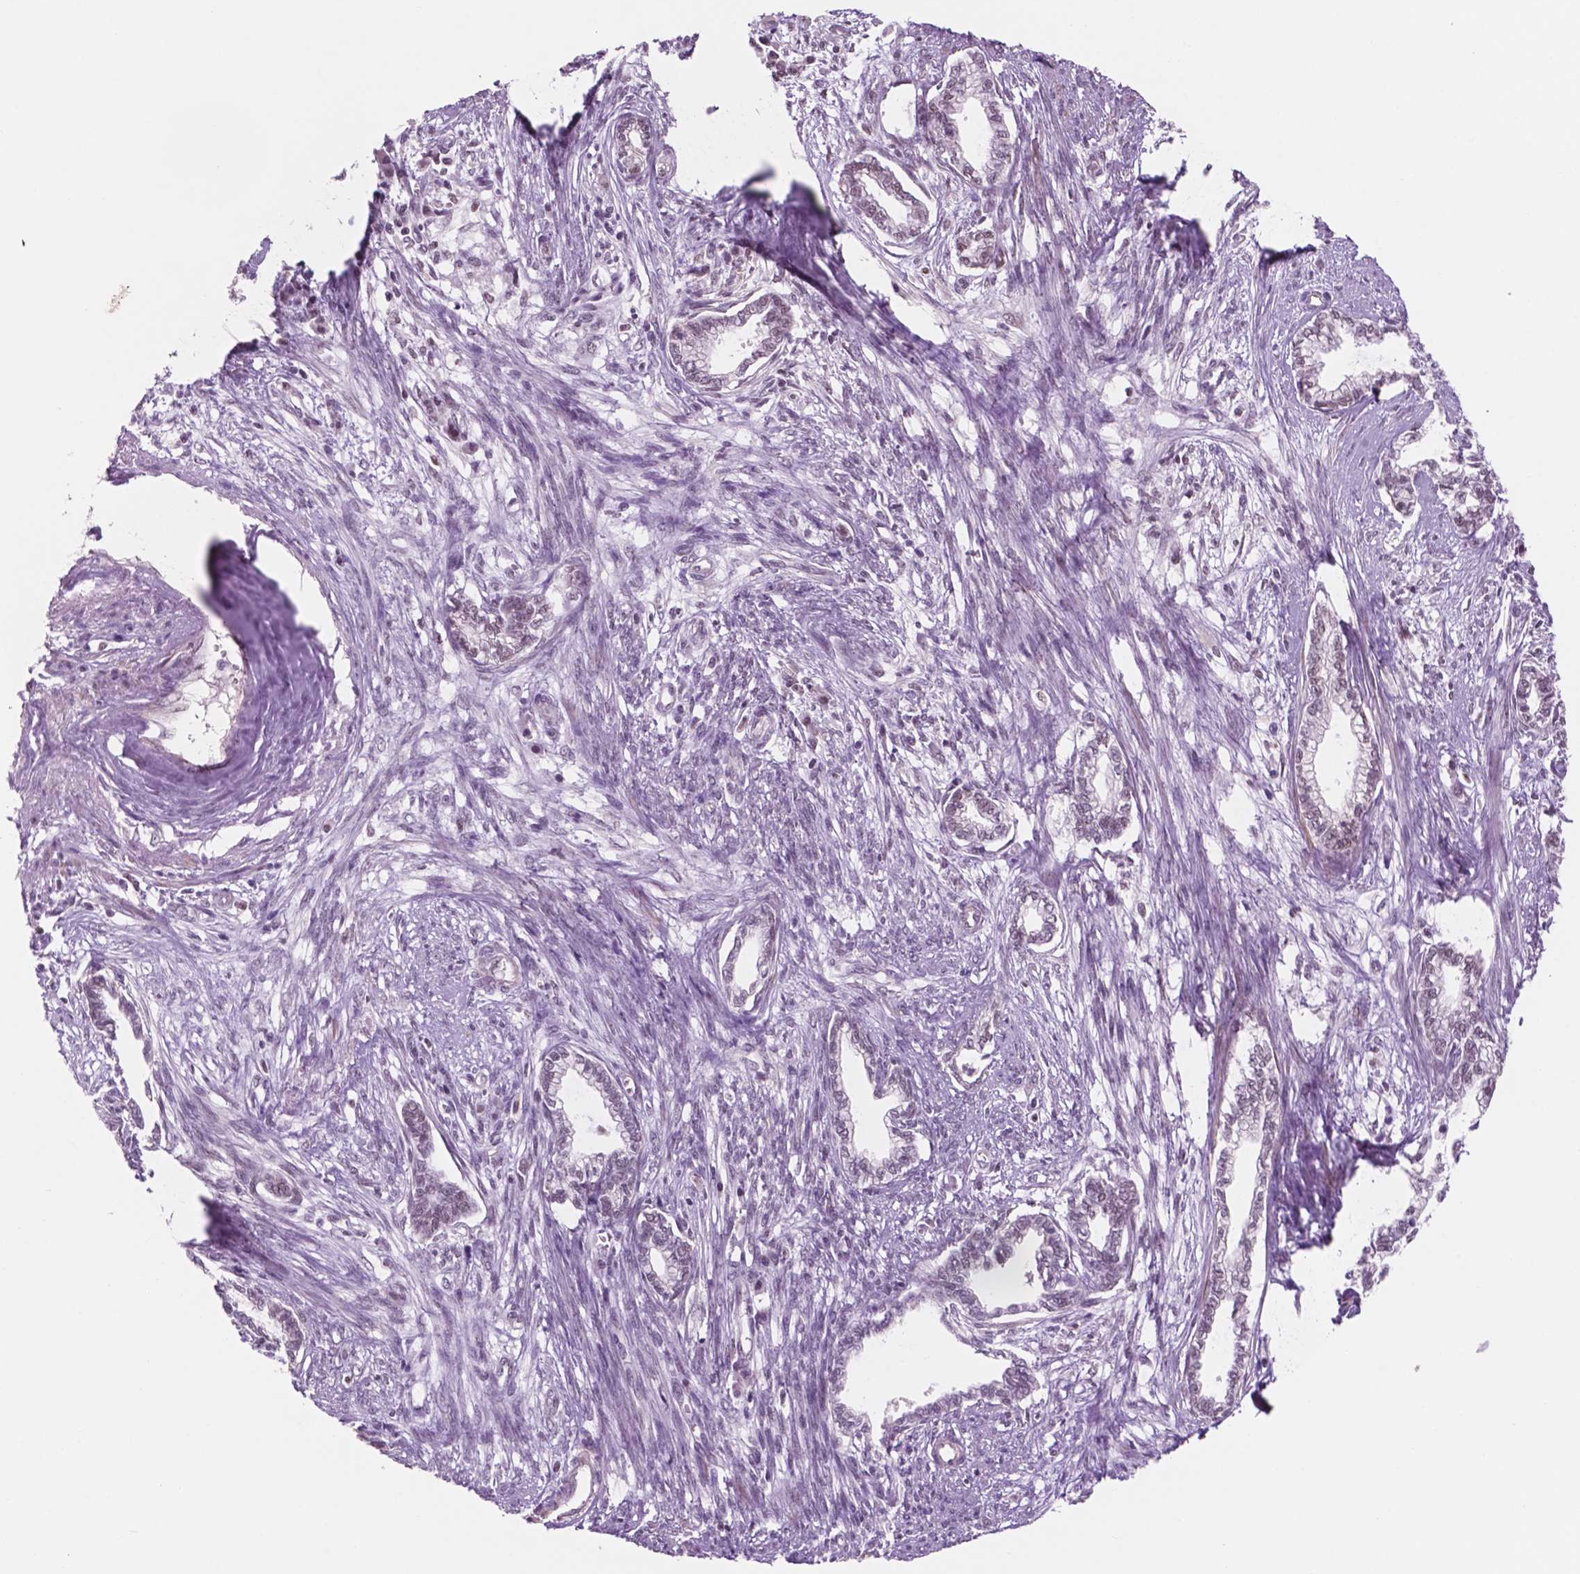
{"staining": {"intensity": "weak", "quantity": "25%-75%", "location": "nuclear"}, "tissue": "cervical cancer", "cell_type": "Tumor cells", "image_type": "cancer", "snomed": [{"axis": "morphology", "description": "Adenocarcinoma, NOS"}, {"axis": "topography", "description": "Cervix"}], "caption": "Cervical adenocarcinoma was stained to show a protein in brown. There is low levels of weak nuclear staining in approximately 25%-75% of tumor cells. (DAB = brown stain, brightfield microscopy at high magnification).", "gene": "CTR9", "patient": {"sex": "female", "age": 62}}